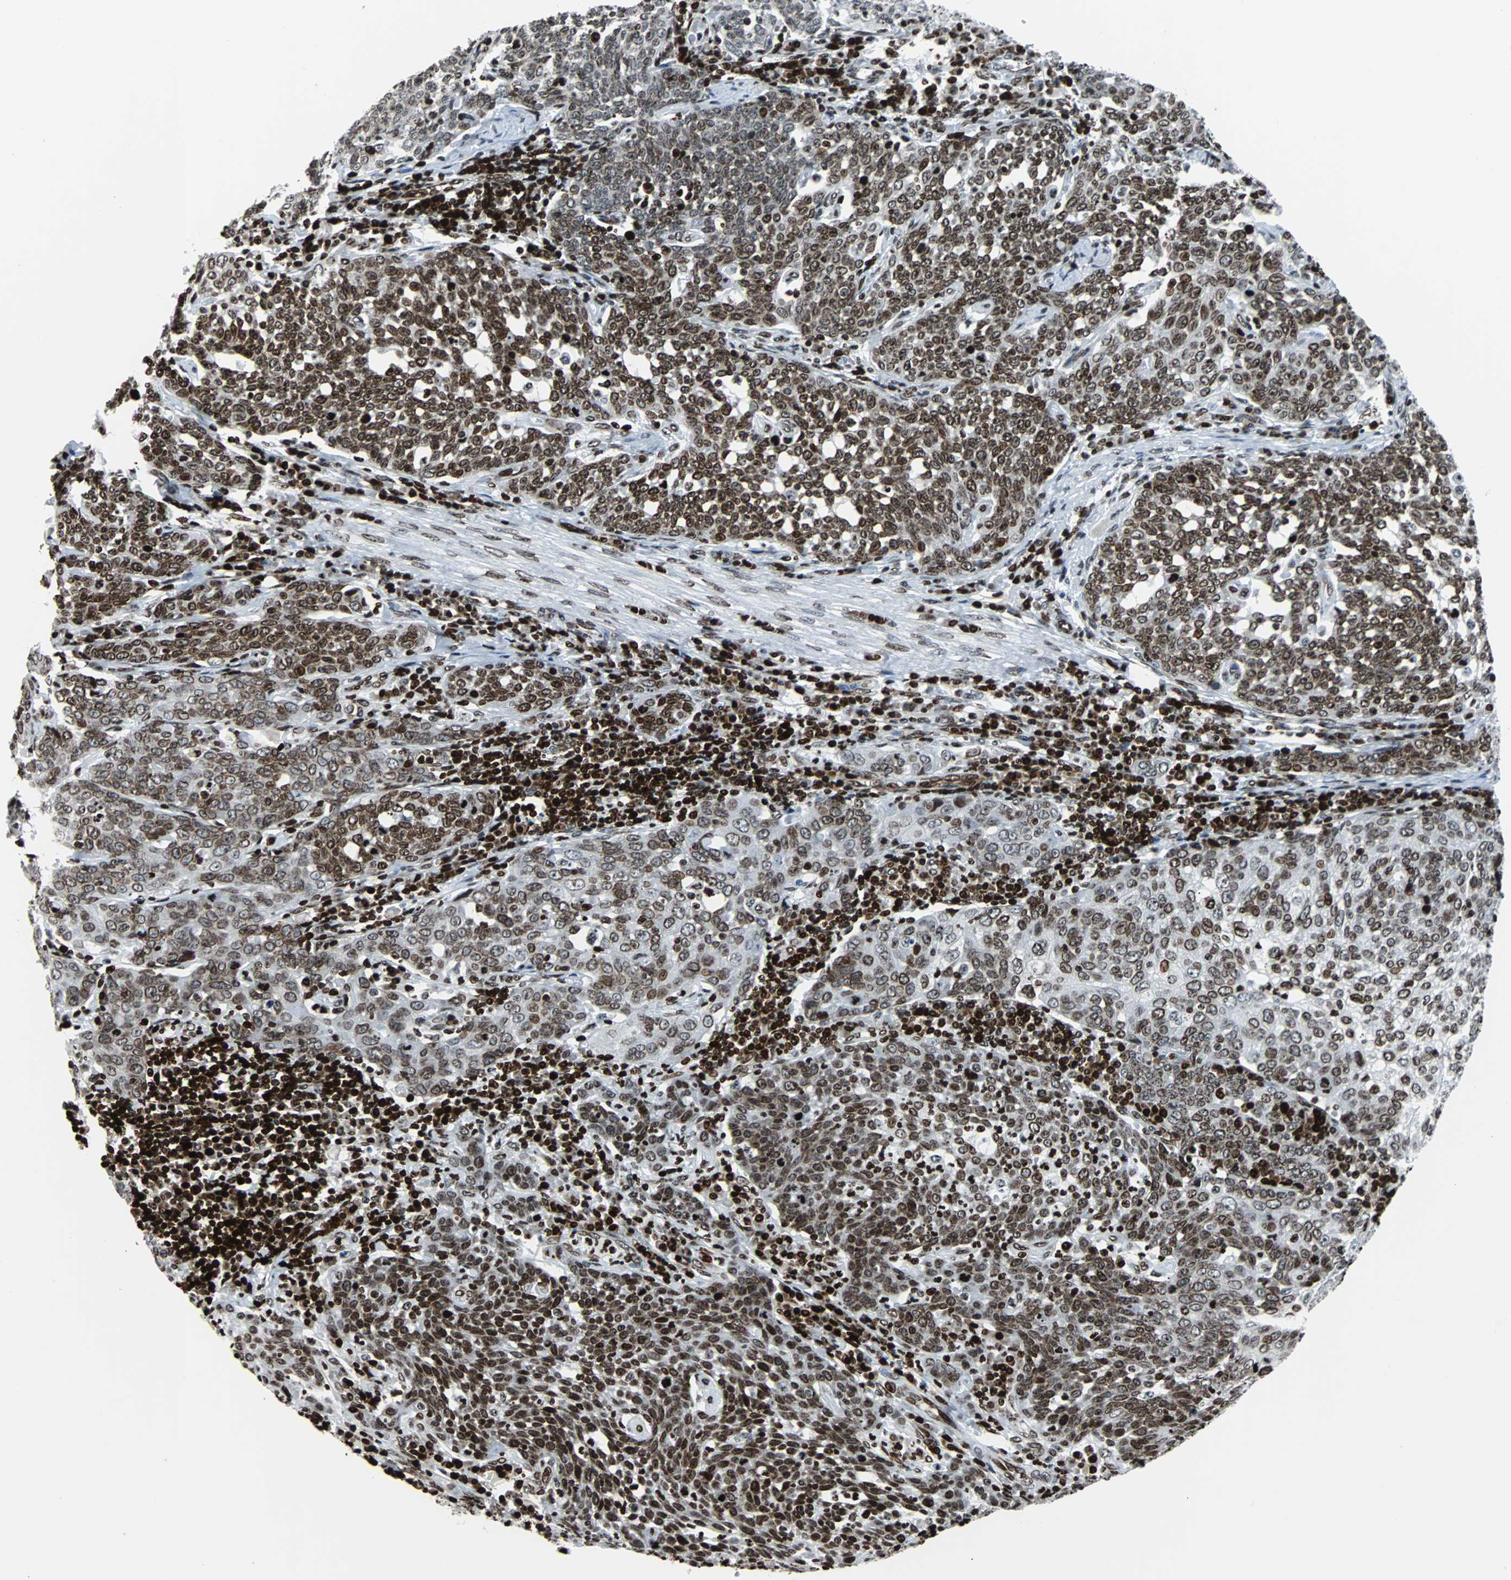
{"staining": {"intensity": "strong", "quantity": ">75%", "location": "nuclear"}, "tissue": "cervical cancer", "cell_type": "Tumor cells", "image_type": "cancer", "snomed": [{"axis": "morphology", "description": "Squamous cell carcinoma, NOS"}, {"axis": "topography", "description": "Cervix"}], "caption": "Squamous cell carcinoma (cervical) stained with a protein marker reveals strong staining in tumor cells.", "gene": "ZNF131", "patient": {"sex": "female", "age": 34}}